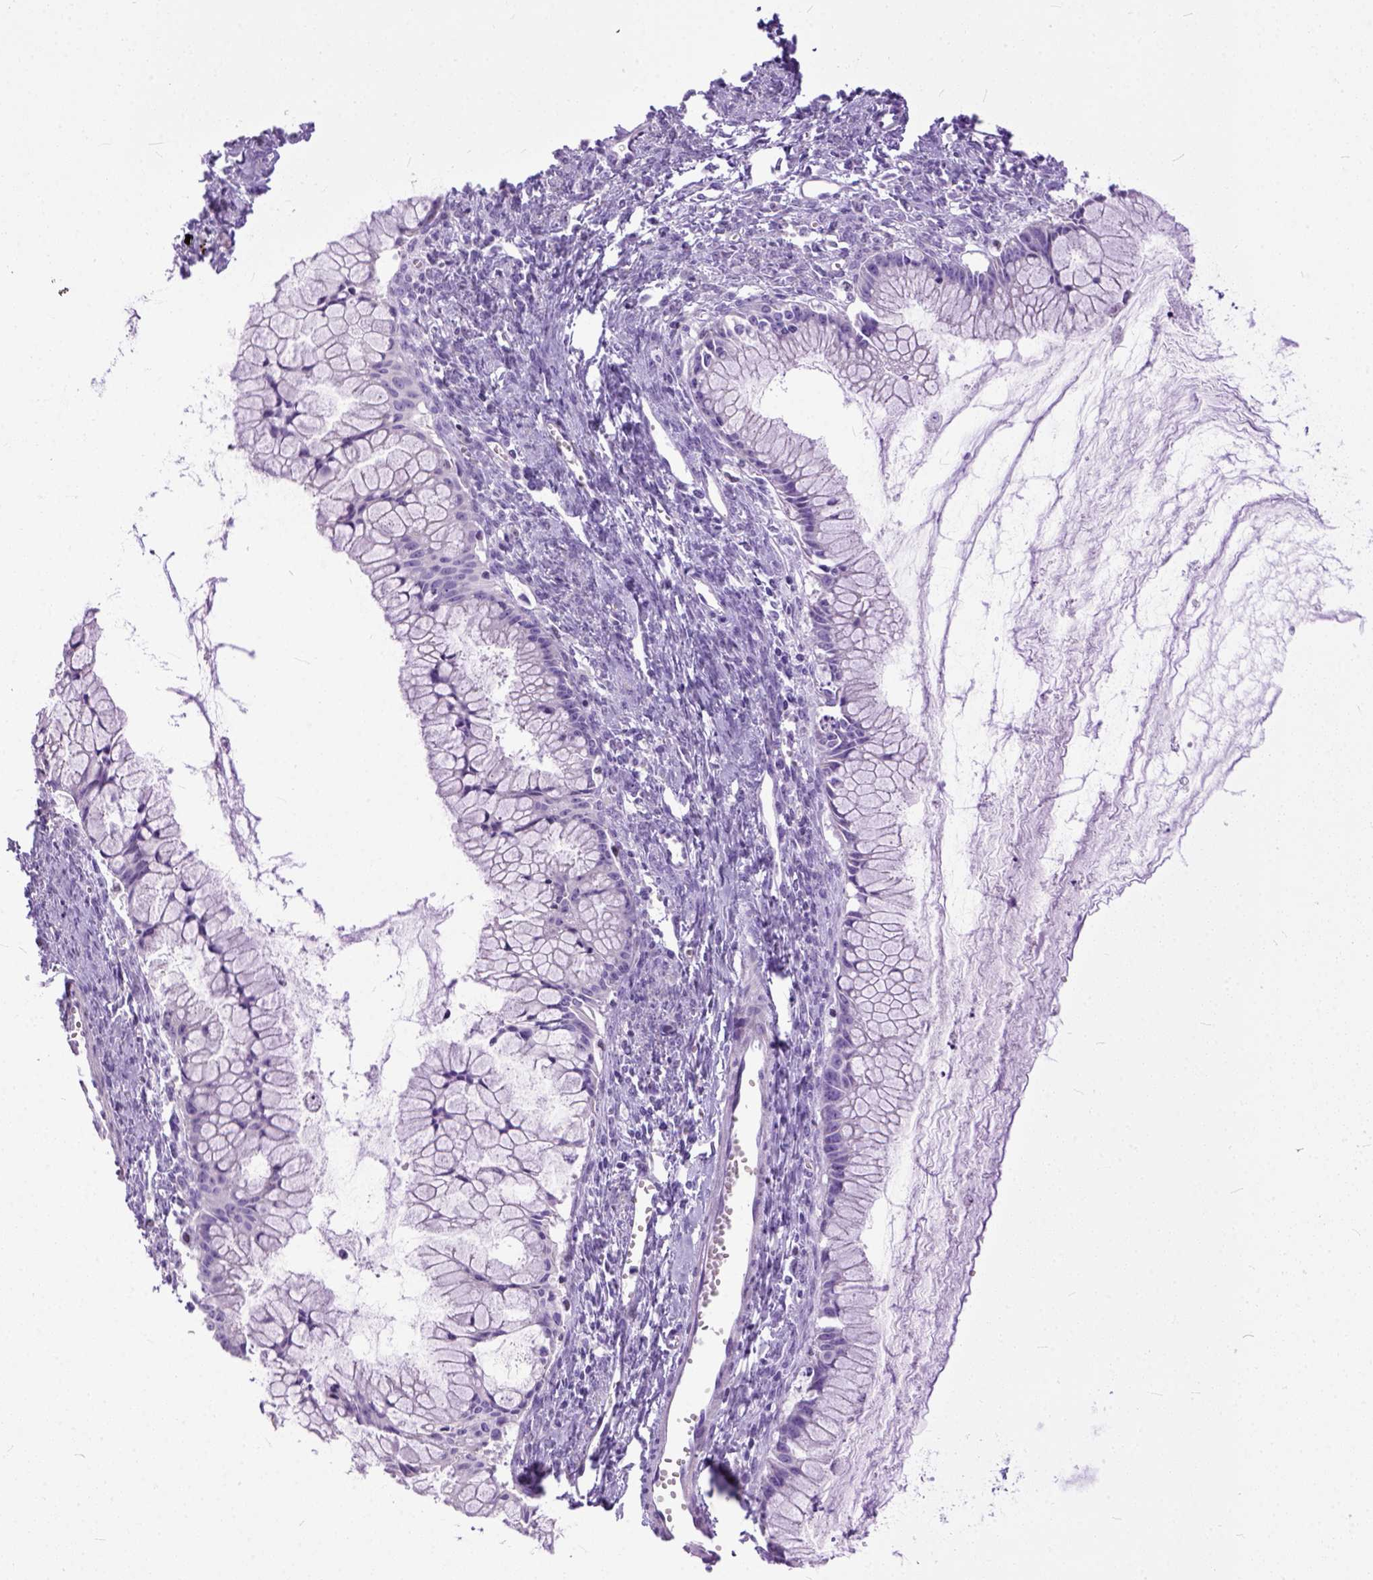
{"staining": {"intensity": "negative", "quantity": "none", "location": "none"}, "tissue": "ovarian cancer", "cell_type": "Tumor cells", "image_type": "cancer", "snomed": [{"axis": "morphology", "description": "Cystadenocarcinoma, mucinous, NOS"}, {"axis": "topography", "description": "Ovary"}], "caption": "Immunohistochemical staining of ovarian mucinous cystadenocarcinoma shows no significant staining in tumor cells.", "gene": "CRB1", "patient": {"sex": "female", "age": 41}}